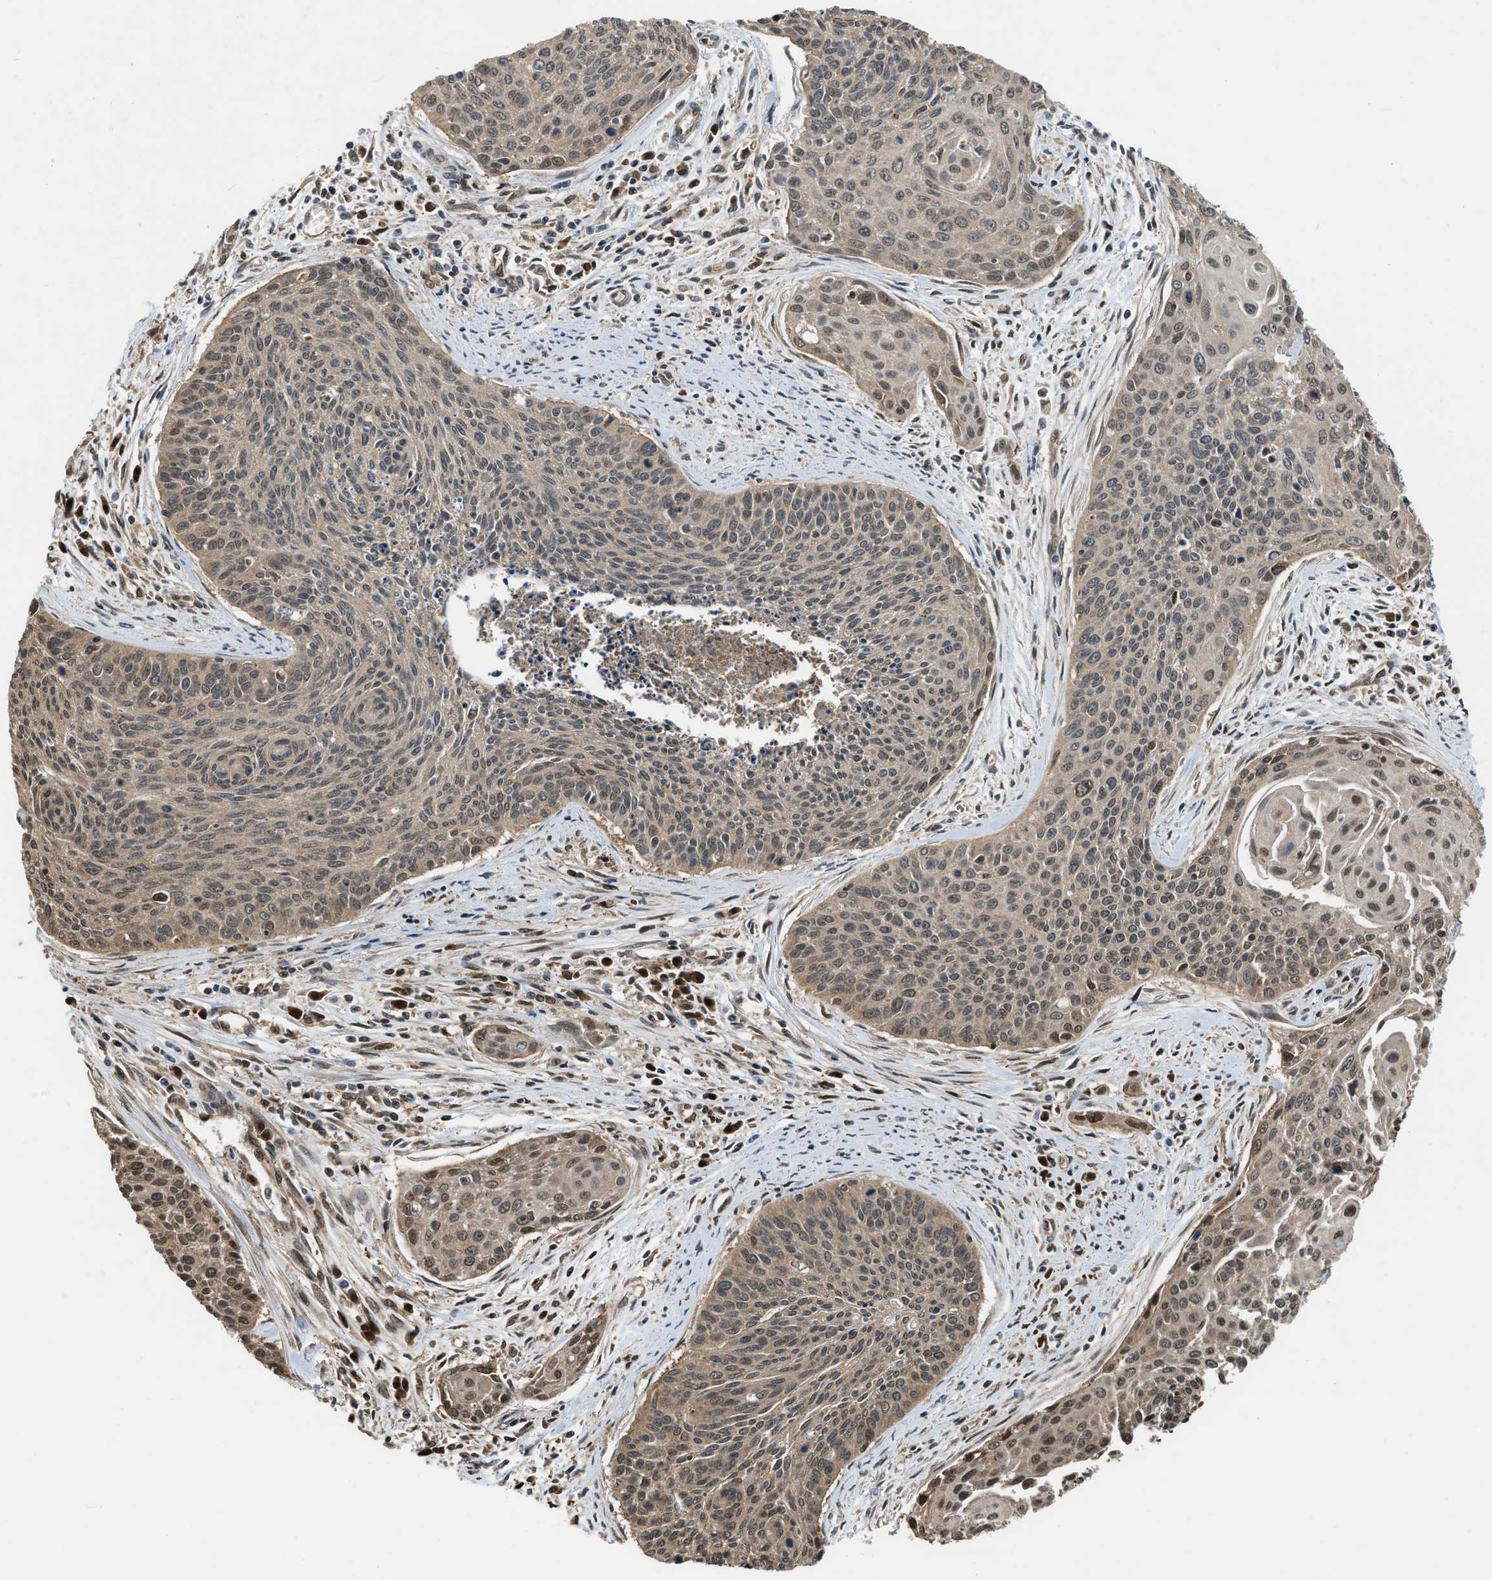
{"staining": {"intensity": "moderate", "quantity": ">75%", "location": "cytoplasmic/membranous,nuclear"}, "tissue": "cervical cancer", "cell_type": "Tumor cells", "image_type": "cancer", "snomed": [{"axis": "morphology", "description": "Squamous cell carcinoma, NOS"}, {"axis": "topography", "description": "Cervix"}], "caption": "Immunohistochemistry (IHC) (DAB) staining of human cervical cancer displays moderate cytoplasmic/membranous and nuclear protein staining in approximately >75% of tumor cells.", "gene": "BCL7C", "patient": {"sex": "female", "age": 55}}